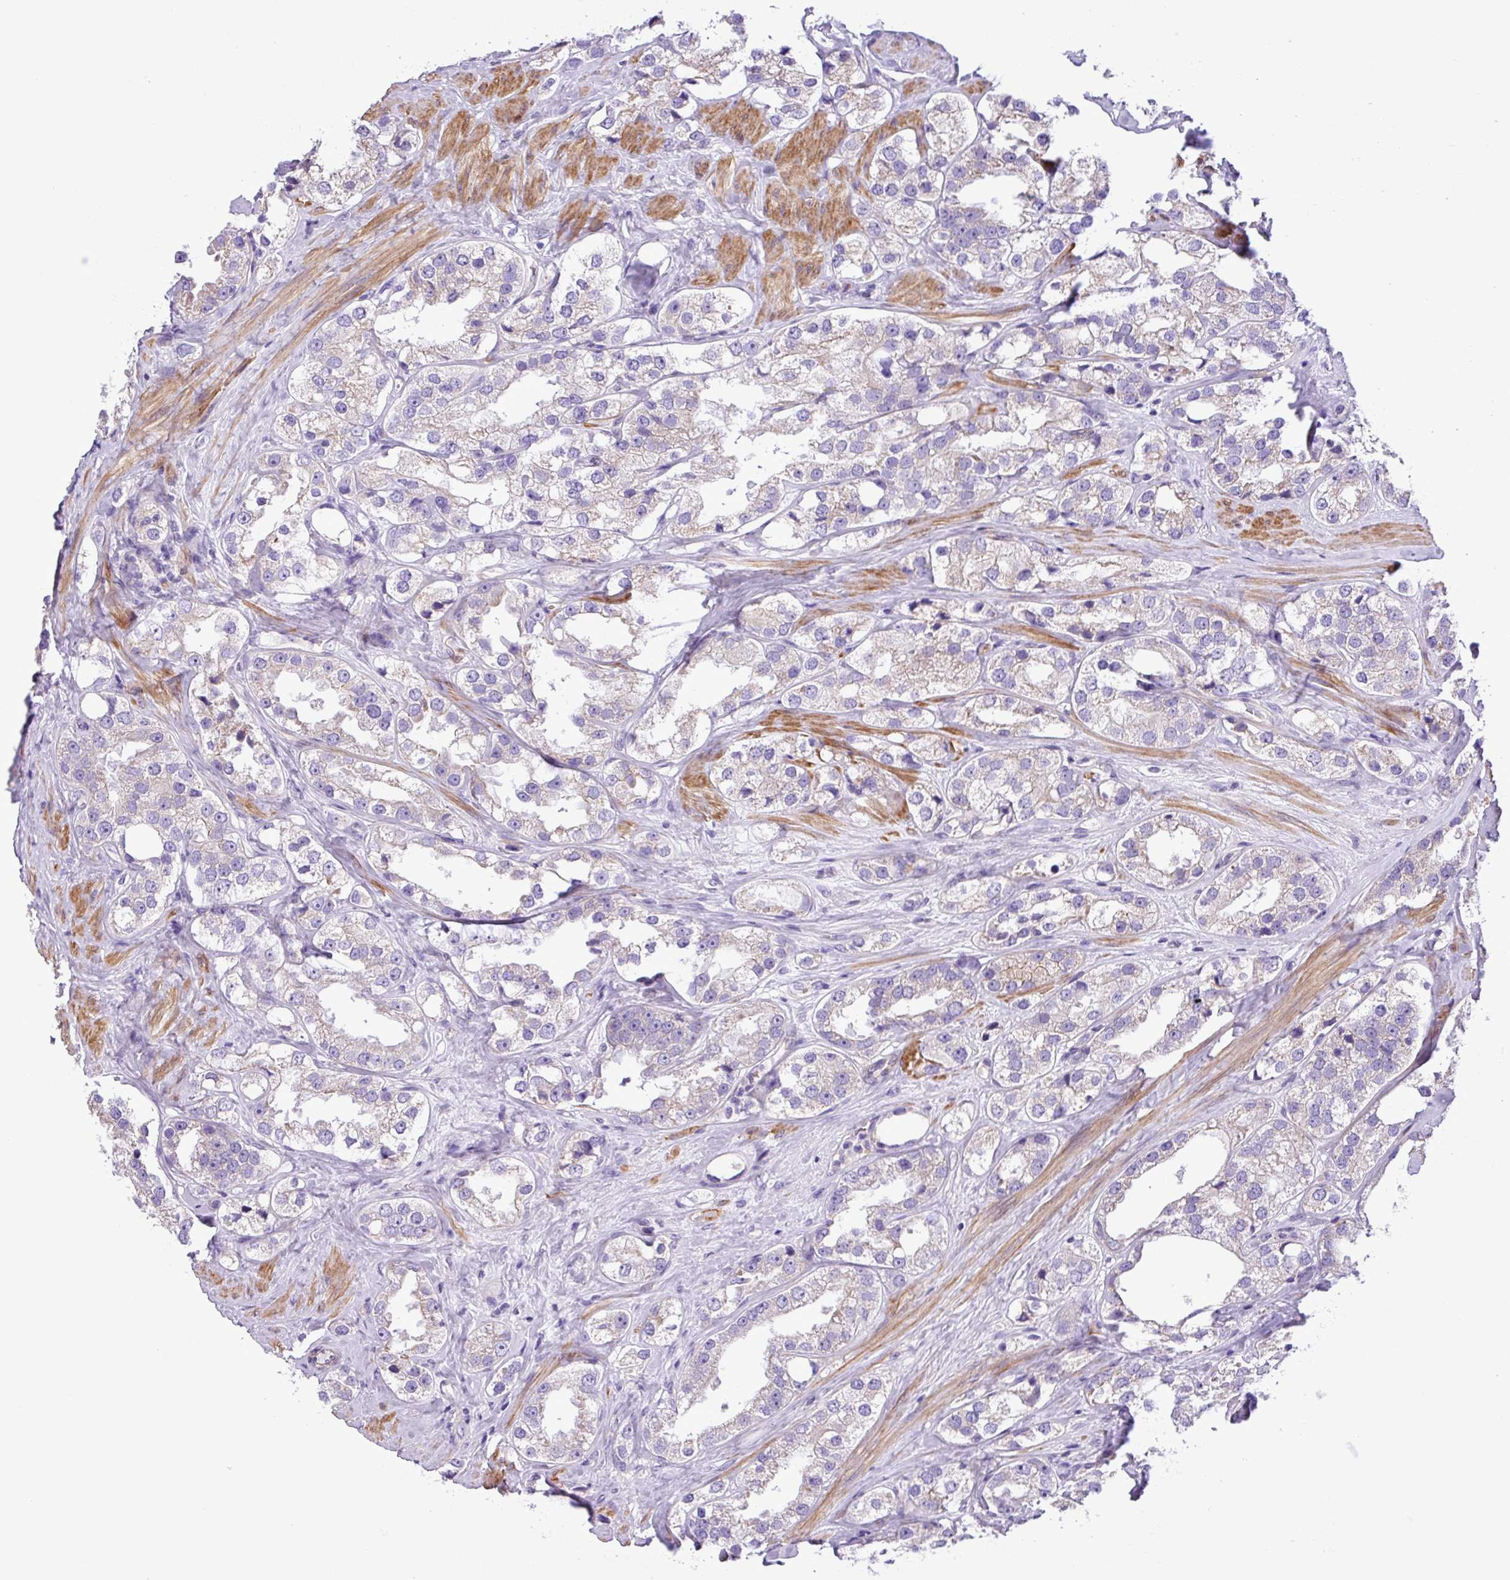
{"staining": {"intensity": "negative", "quantity": "none", "location": "none"}, "tissue": "prostate cancer", "cell_type": "Tumor cells", "image_type": "cancer", "snomed": [{"axis": "morphology", "description": "Adenocarcinoma, NOS"}, {"axis": "topography", "description": "Prostate"}], "caption": "Human prostate cancer stained for a protein using immunohistochemistry (IHC) demonstrates no positivity in tumor cells.", "gene": "C11orf91", "patient": {"sex": "male", "age": 79}}